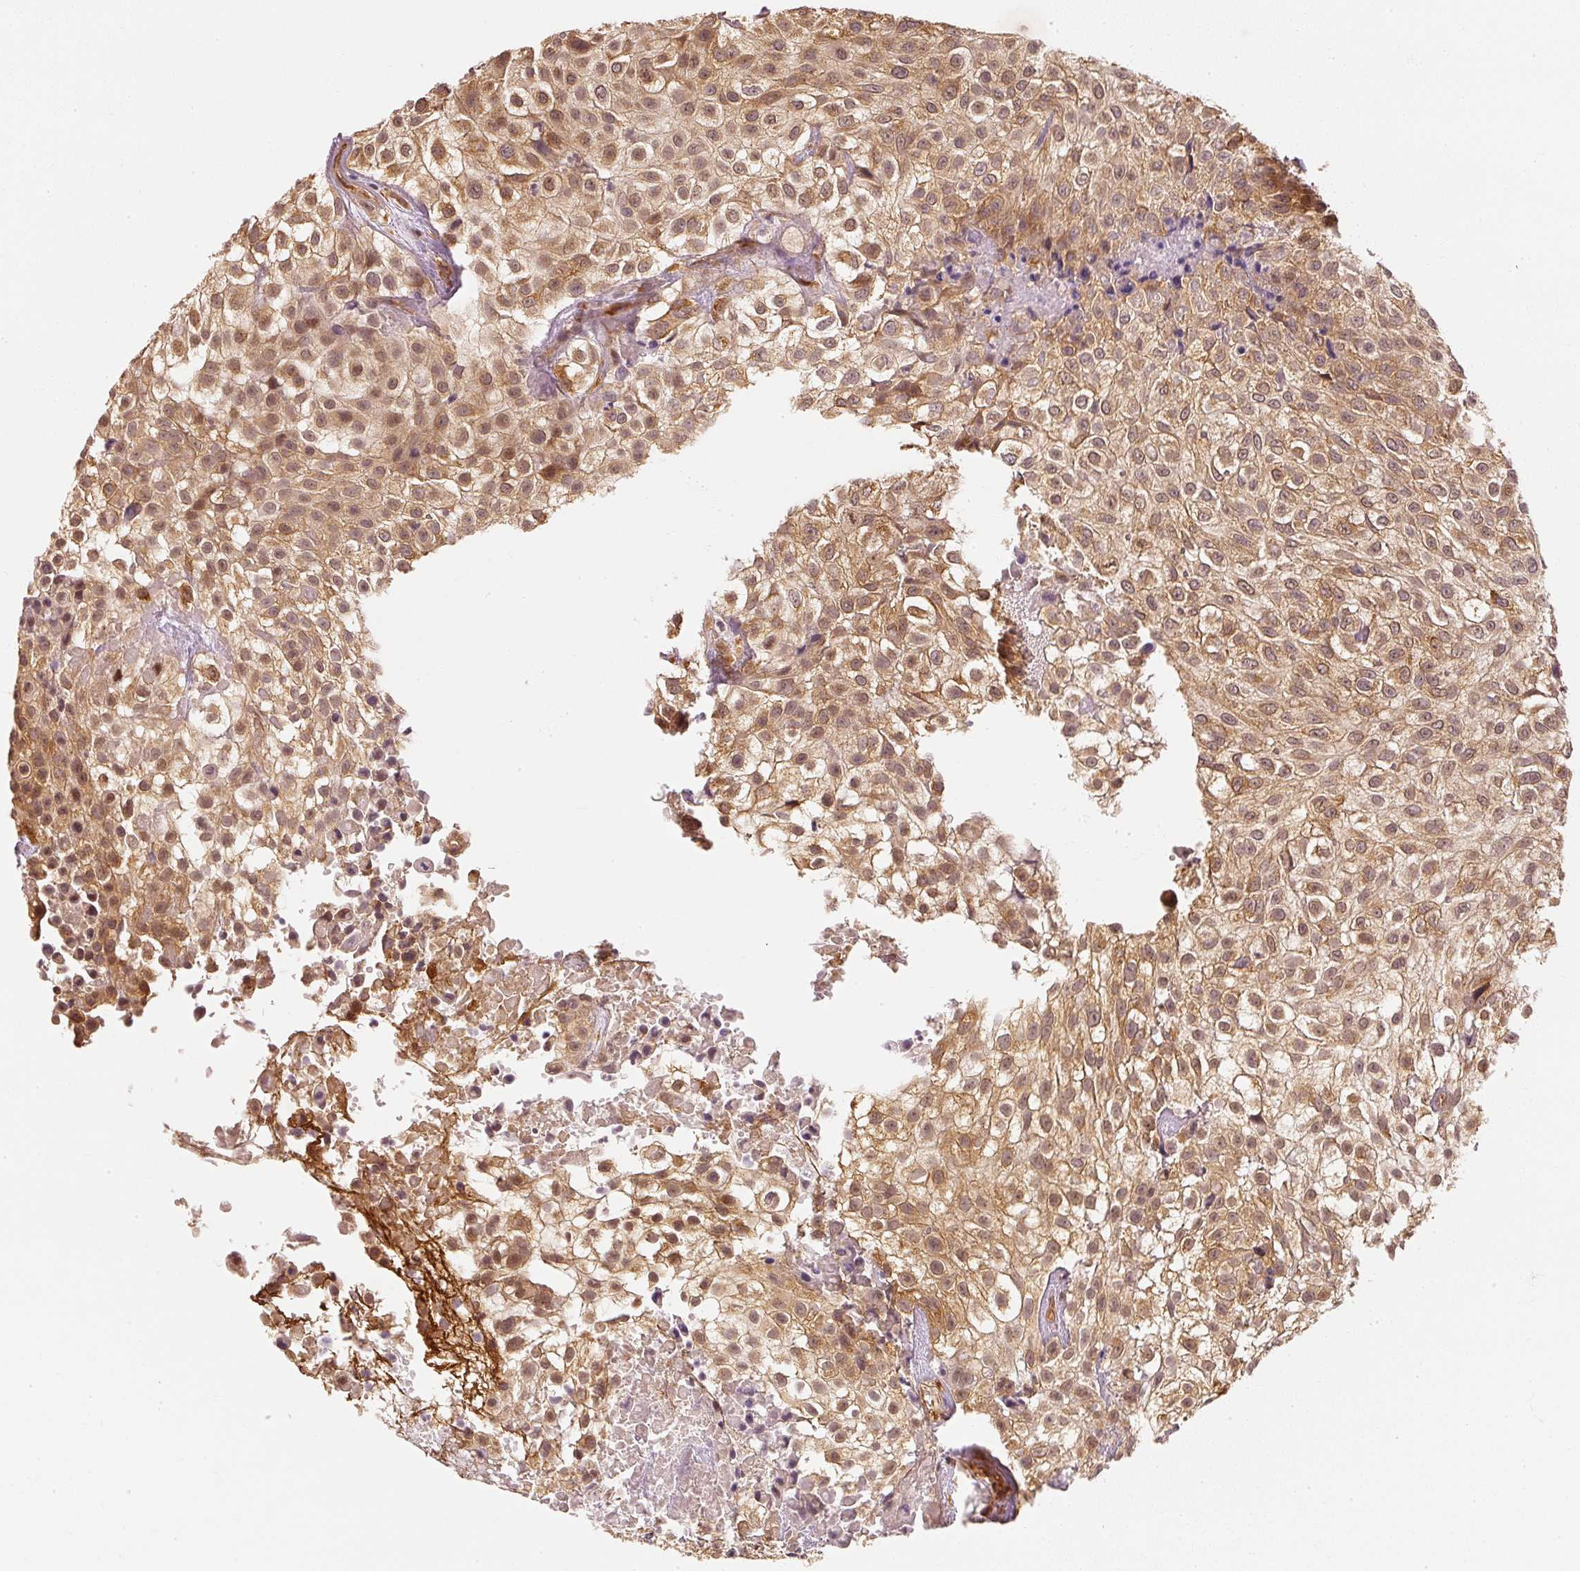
{"staining": {"intensity": "moderate", "quantity": ">75%", "location": "cytoplasmic/membranous"}, "tissue": "urothelial cancer", "cell_type": "Tumor cells", "image_type": "cancer", "snomed": [{"axis": "morphology", "description": "Urothelial carcinoma, High grade"}, {"axis": "topography", "description": "Urinary bladder"}], "caption": "A micrograph showing moderate cytoplasmic/membranous positivity in about >75% of tumor cells in urothelial cancer, as visualized by brown immunohistochemical staining.", "gene": "EEF1A2", "patient": {"sex": "male", "age": 56}}